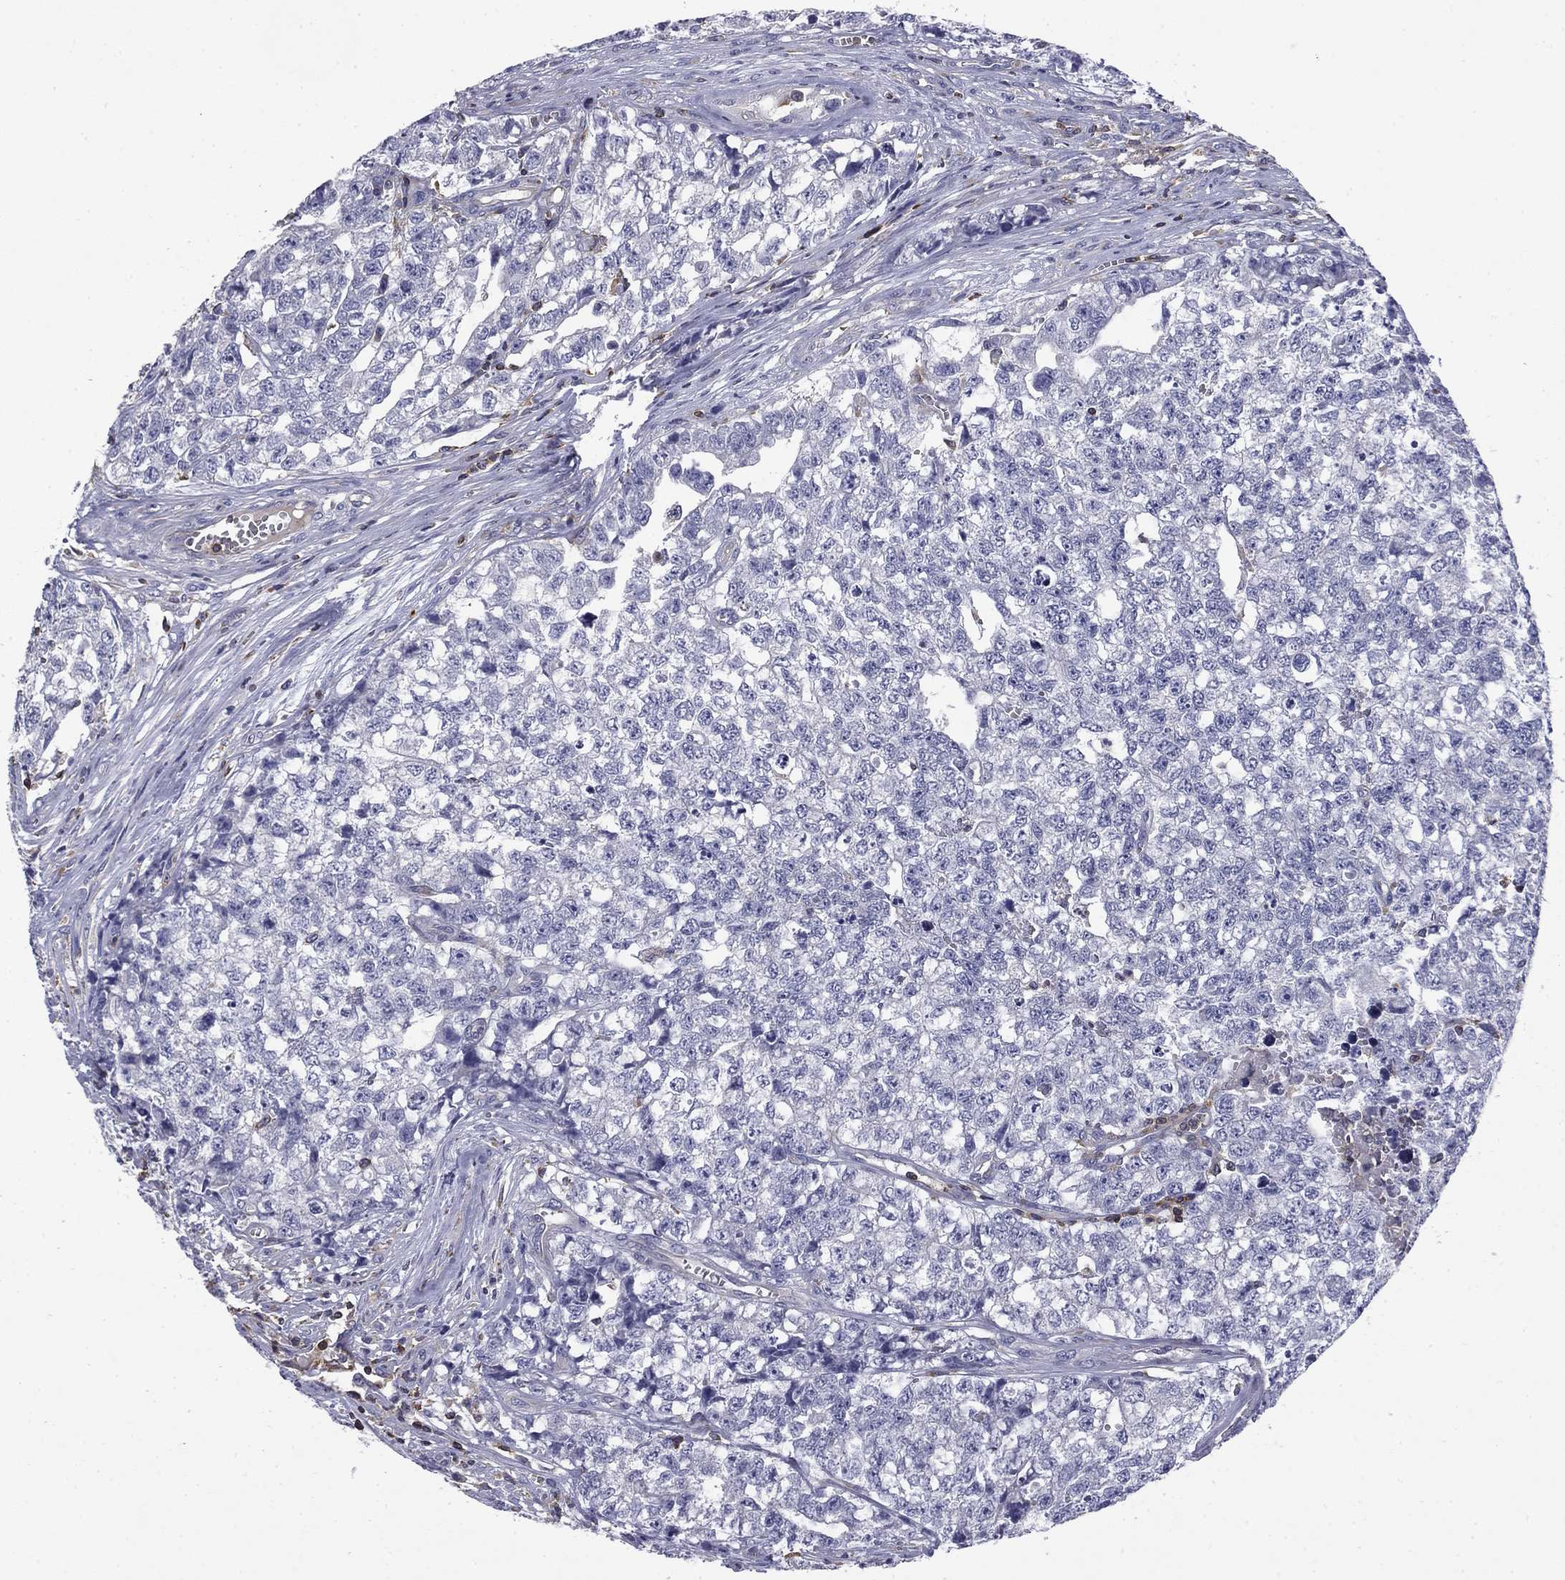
{"staining": {"intensity": "negative", "quantity": "none", "location": "none"}, "tissue": "testis cancer", "cell_type": "Tumor cells", "image_type": "cancer", "snomed": [{"axis": "morphology", "description": "Seminoma, NOS"}, {"axis": "morphology", "description": "Carcinoma, Embryonal, NOS"}, {"axis": "topography", "description": "Testis"}], "caption": "DAB (3,3'-diaminobenzidine) immunohistochemical staining of testis cancer shows no significant staining in tumor cells.", "gene": "ARHGAP45", "patient": {"sex": "male", "age": 22}}